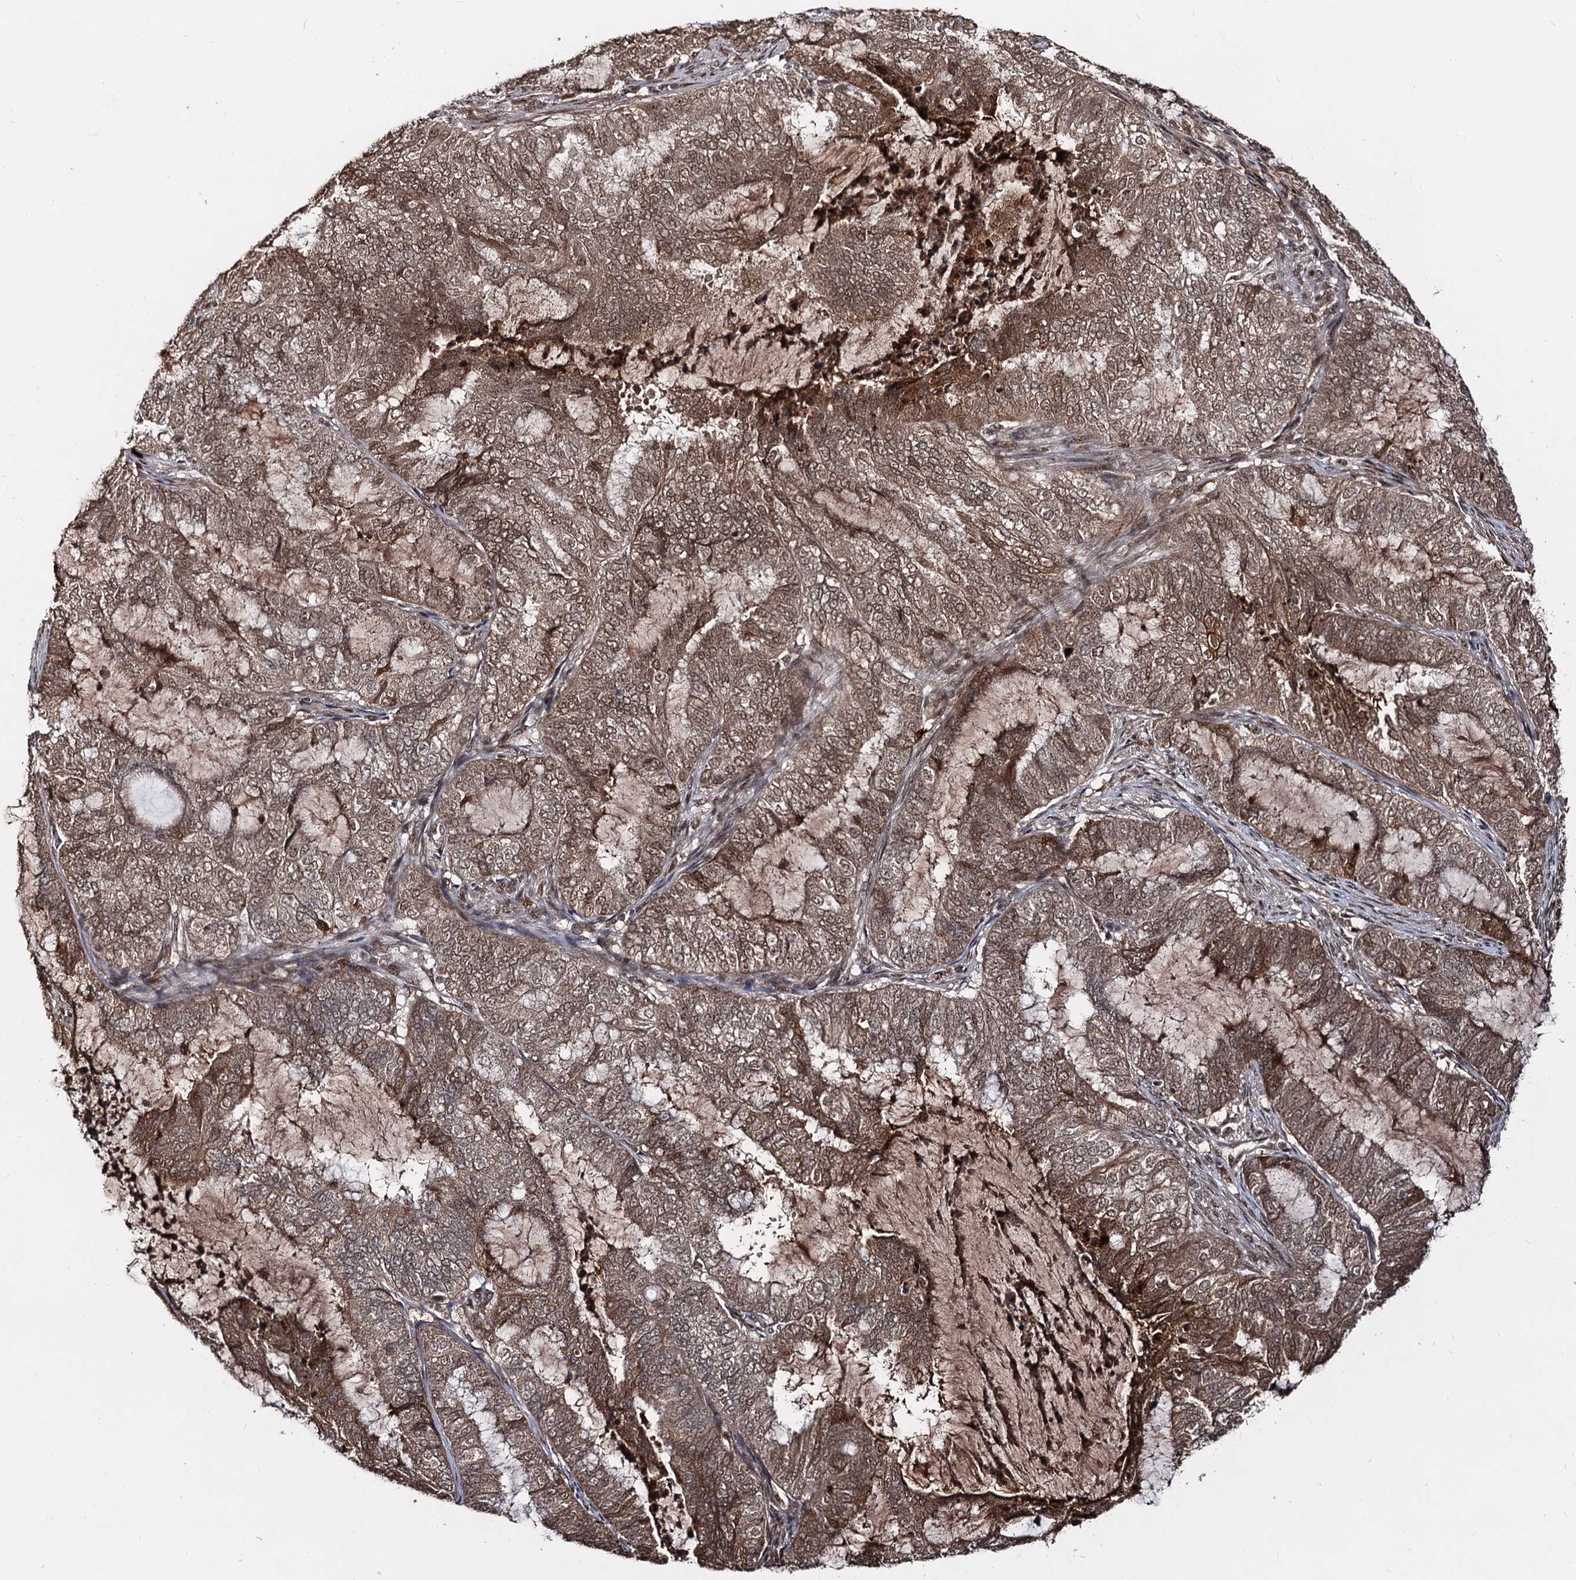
{"staining": {"intensity": "moderate", "quantity": ">75%", "location": "cytoplasmic/membranous,nuclear"}, "tissue": "endometrial cancer", "cell_type": "Tumor cells", "image_type": "cancer", "snomed": [{"axis": "morphology", "description": "Adenocarcinoma, NOS"}, {"axis": "topography", "description": "Endometrium"}], "caption": "IHC (DAB (3,3'-diaminobenzidine)) staining of endometrial adenocarcinoma displays moderate cytoplasmic/membranous and nuclear protein positivity in about >75% of tumor cells.", "gene": "SFSWAP", "patient": {"sex": "female", "age": 51}}